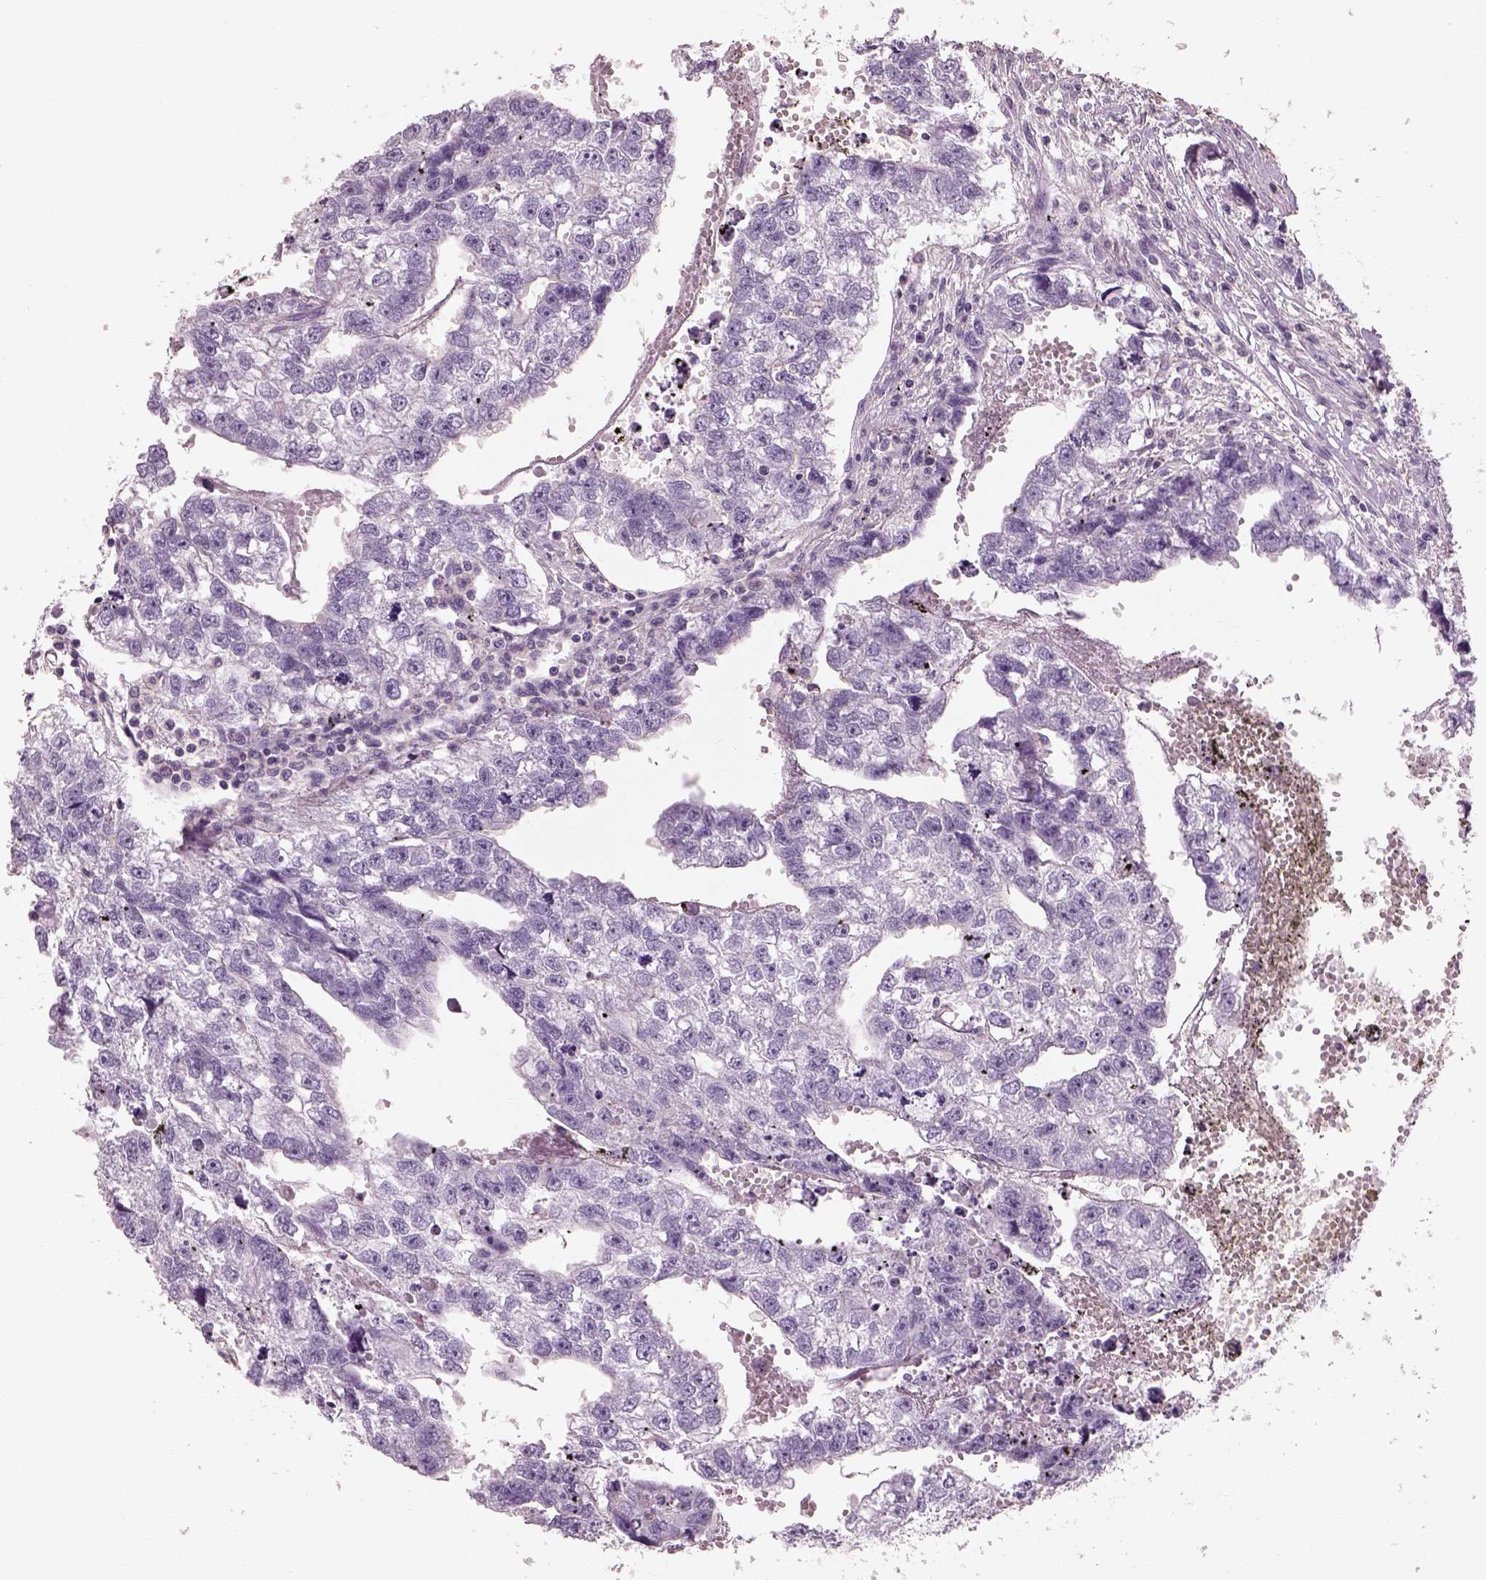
{"staining": {"intensity": "negative", "quantity": "none", "location": "none"}, "tissue": "testis cancer", "cell_type": "Tumor cells", "image_type": "cancer", "snomed": [{"axis": "morphology", "description": "Carcinoma, Embryonal, NOS"}, {"axis": "morphology", "description": "Teratoma, malignant, NOS"}, {"axis": "topography", "description": "Testis"}], "caption": "High magnification brightfield microscopy of embryonal carcinoma (testis) stained with DAB (3,3'-diaminobenzidine) (brown) and counterstained with hematoxylin (blue): tumor cells show no significant staining. Brightfield microscopy of immunohistochemistry stained with DAB (3,3'-diaminobenzidine) (brown) and hematoxylin (blue), captured at high magnification.", "gene": "OTUD6A", "patient": {"sex": "male", "age": 44}}